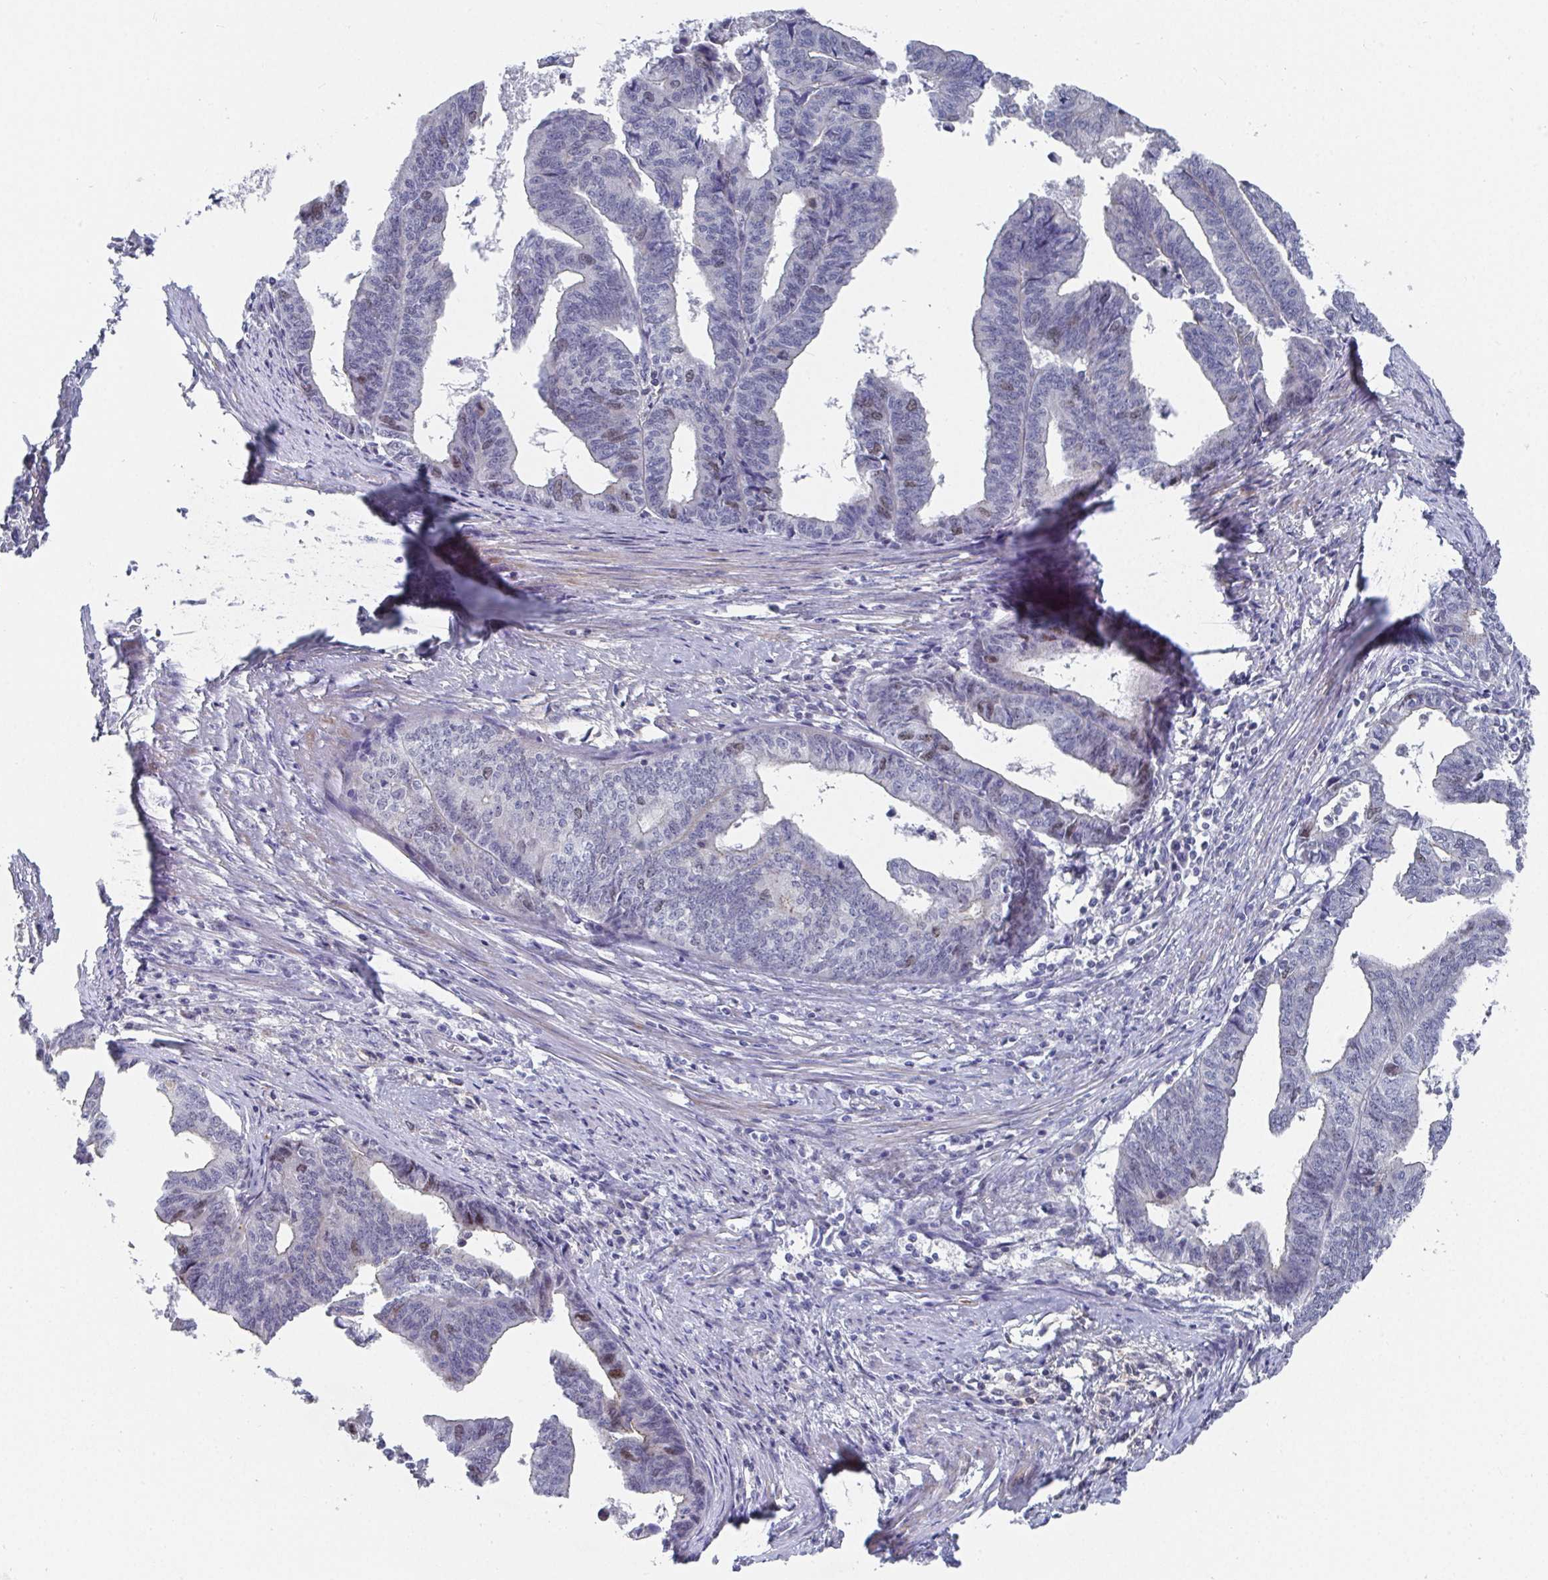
{"staining": {"intensity": "weak", "quantity": "<25%", "location": "nuclear"}, "tissue": "endometrial cancer", "cell_type": "Tumor cells", "image_type": "cancer", "snomed": [{"axis": "morphology", "description": "Adenocarcinoma, NOS"}, {"axis": "topography", "description": "Endometrium"}], "caption": "High magnification brightfield microscopy of endometrial cancer (adenocarcinoma) stained with DAB (brown) and counterstained with hematoxylin (blue): tumor cells show no significant positivity.", "gene": "ATP5F1C", "patient": {"sex": "female", "age": 65}}